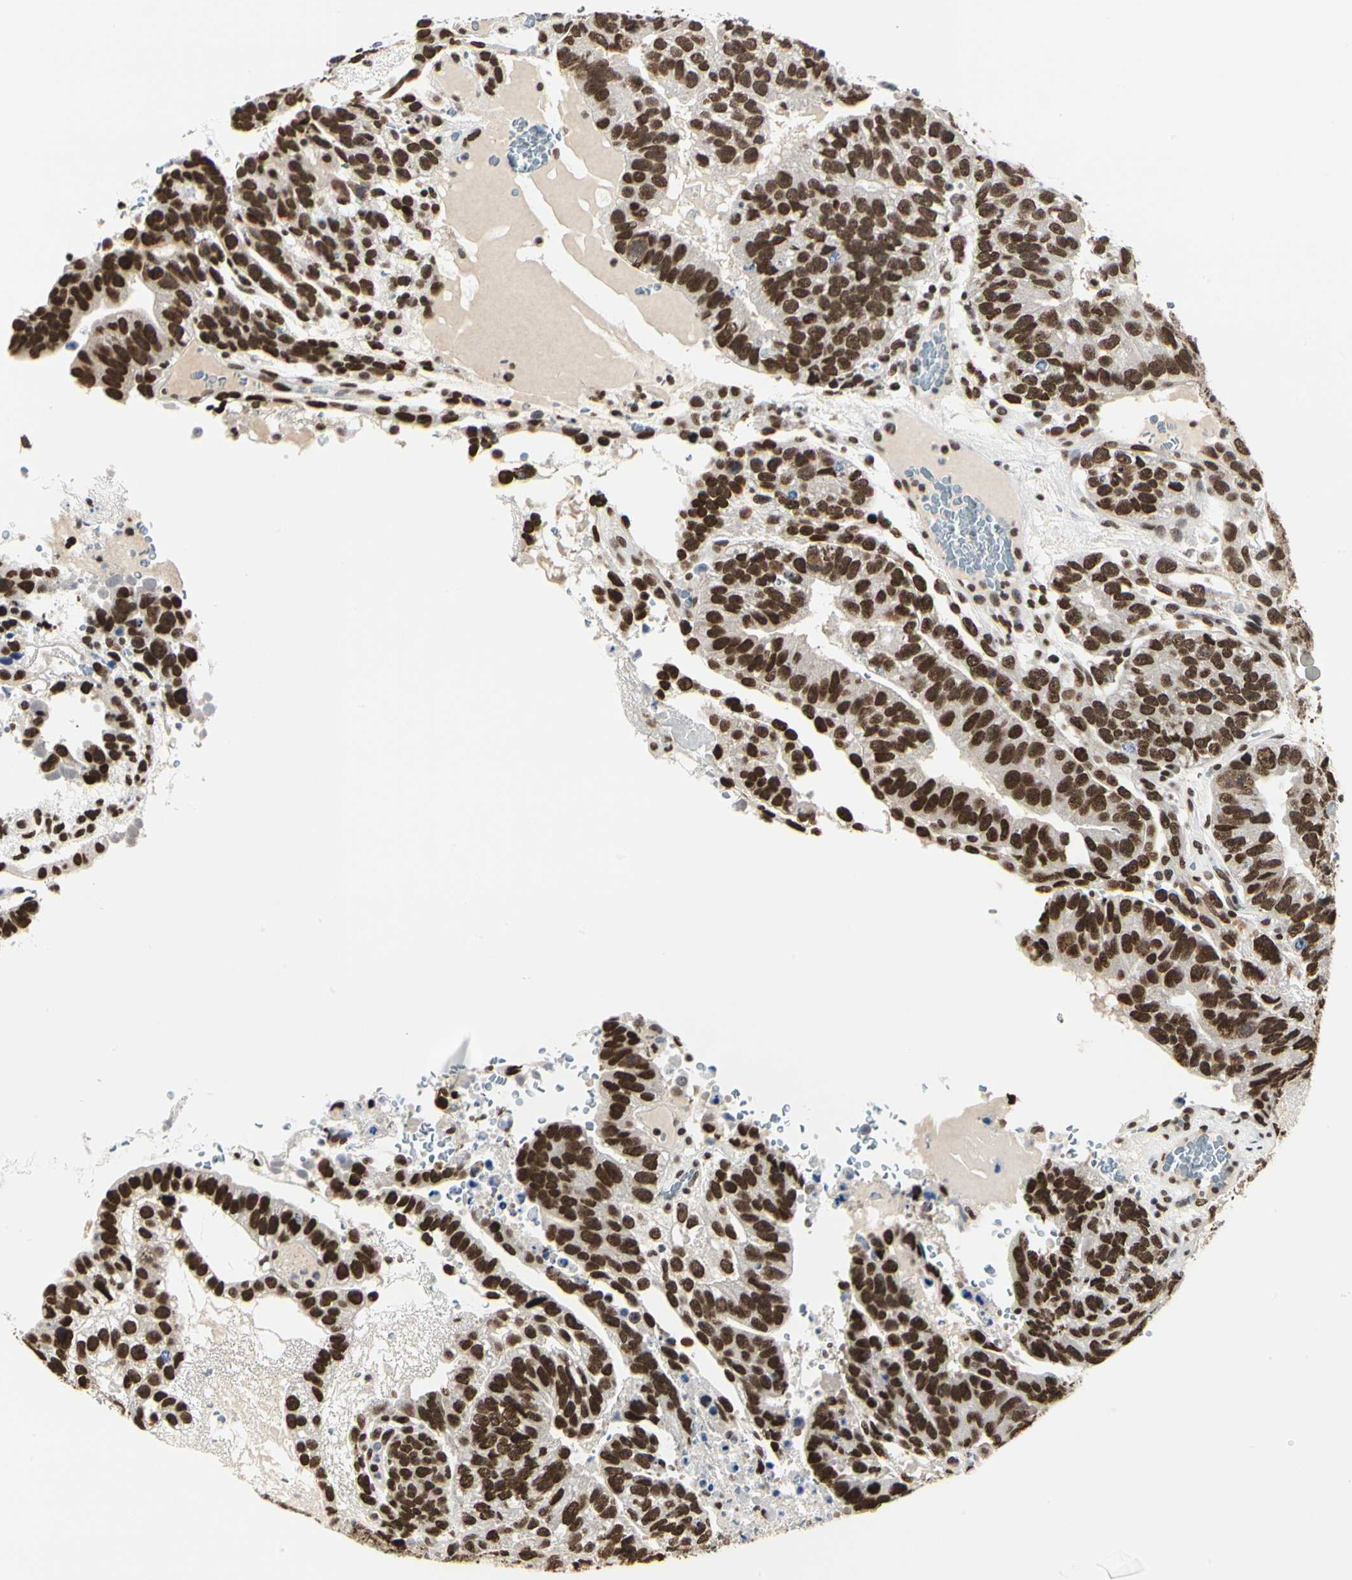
{"staining": {"intensity": "strong", "quantity": ">75%", "location": "nuclear"}, "tissue": "testis cancer", "cell_type": "Tumor cells", "image_type": "cancer", "snomed": [{"axis": "morphology", "description": "Seminoma, NOS"}, {"axis": "morphology", "description": "Carcinoma, Embryonal, NOS"}, {"axis": "topography", "description": "Testis"}], "caption": "Strong nuclear positivity is appreciated in approximately >75% of tumor cells in embryonal carcinoma (testis). Immunohistochemistry (ihc) stains the protein in brown and the nuclei are stained blue.", "gene": "PRMT3", "patient": {"sex": "male", "age": 52}}